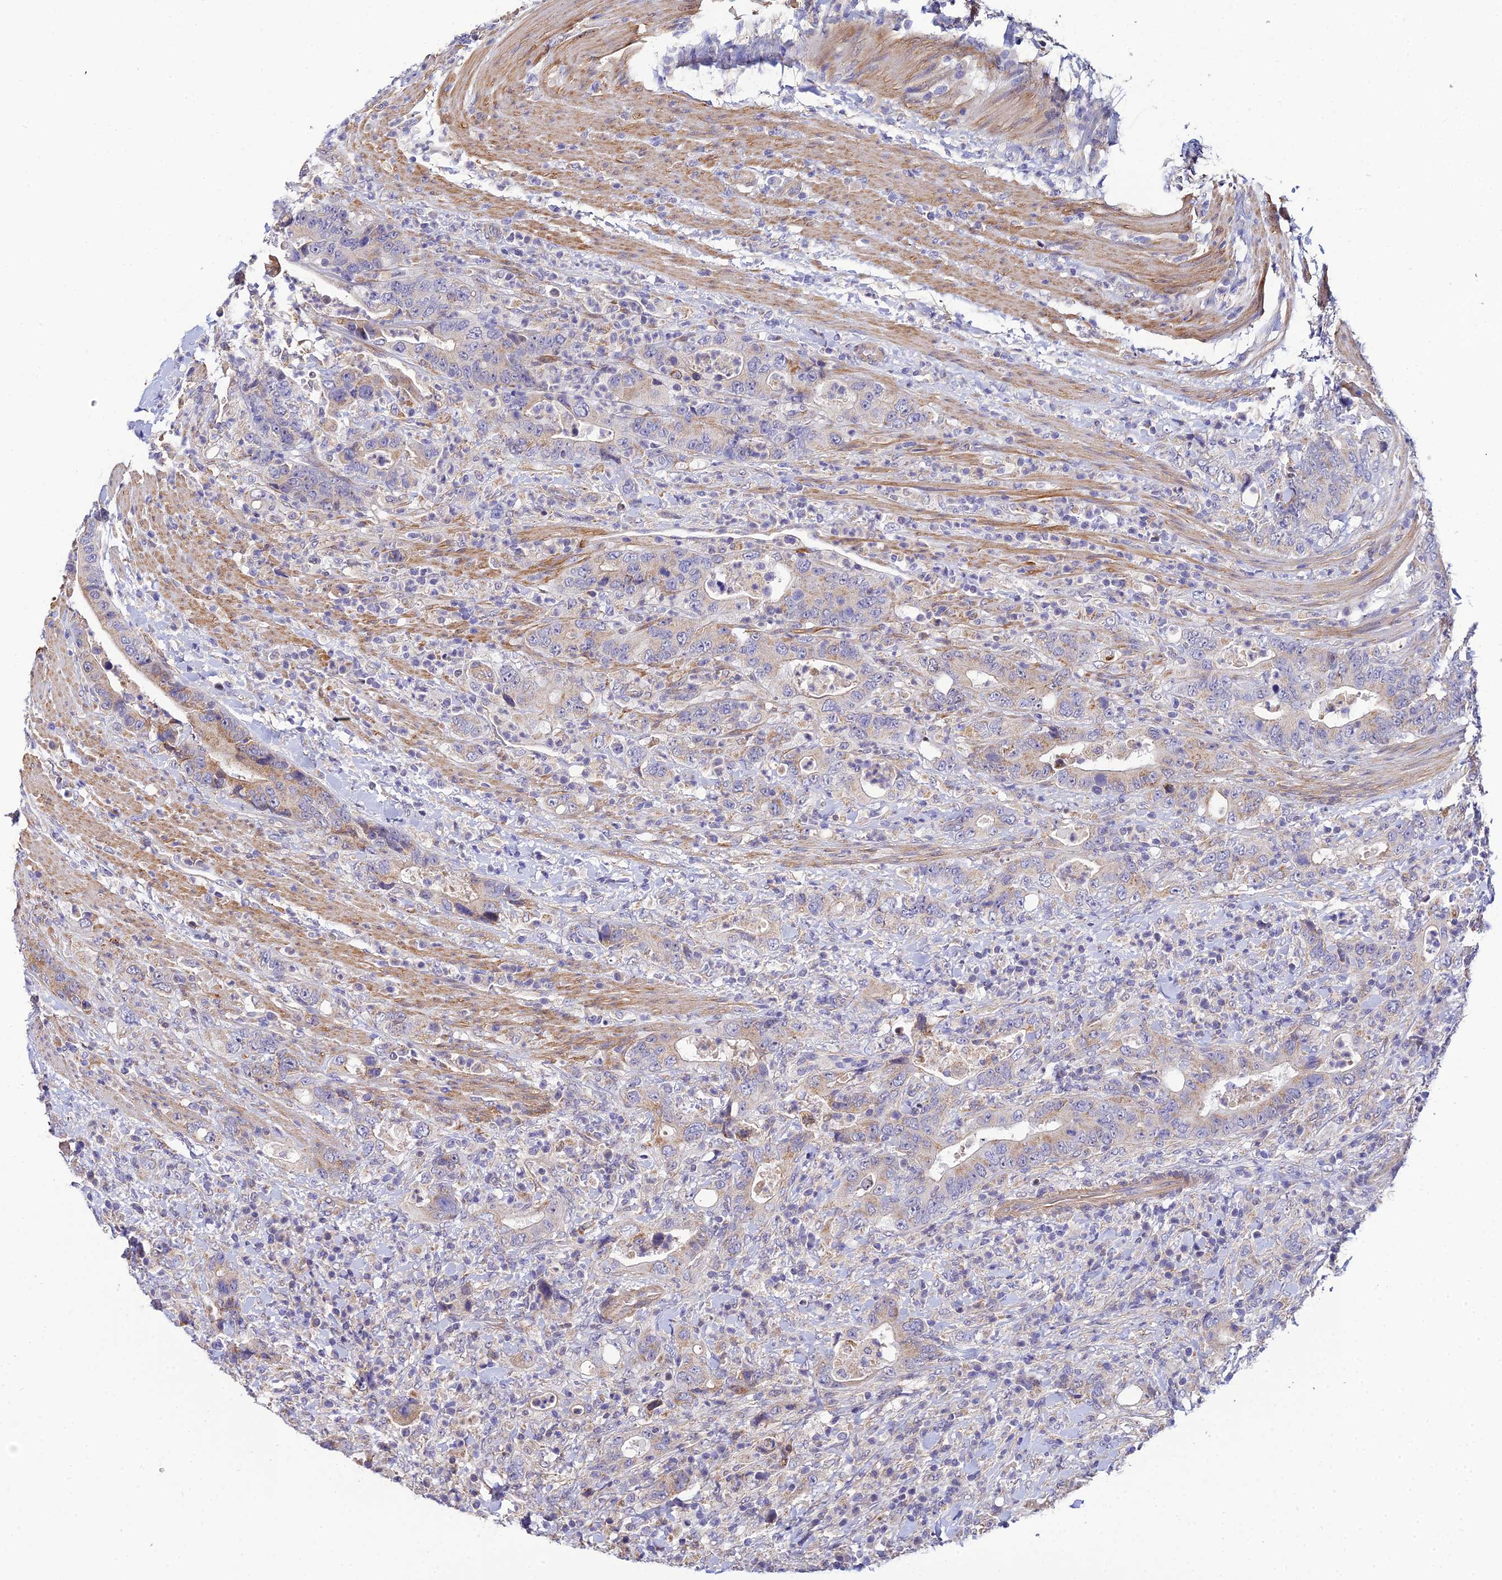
{"staining": {"intensity": "weak", "quantity": "<25%", "location": "cytoplasmic/membranous"}, "tissue": "colorectal cancer", "cell_type": "Tumor cells", "image_type": "cancer", "snomed": [{"axis": "morphology", "description": "Adenocarcinoma, NOS"}, {"axis": "topography", "description": "Colon"}], "caption": "Tumor cells are negative for protein expression in human colorectal cancer (adenocarcinoma).", "gene": "ACOT2", "patient": {"sex": "female", "age": 75}}